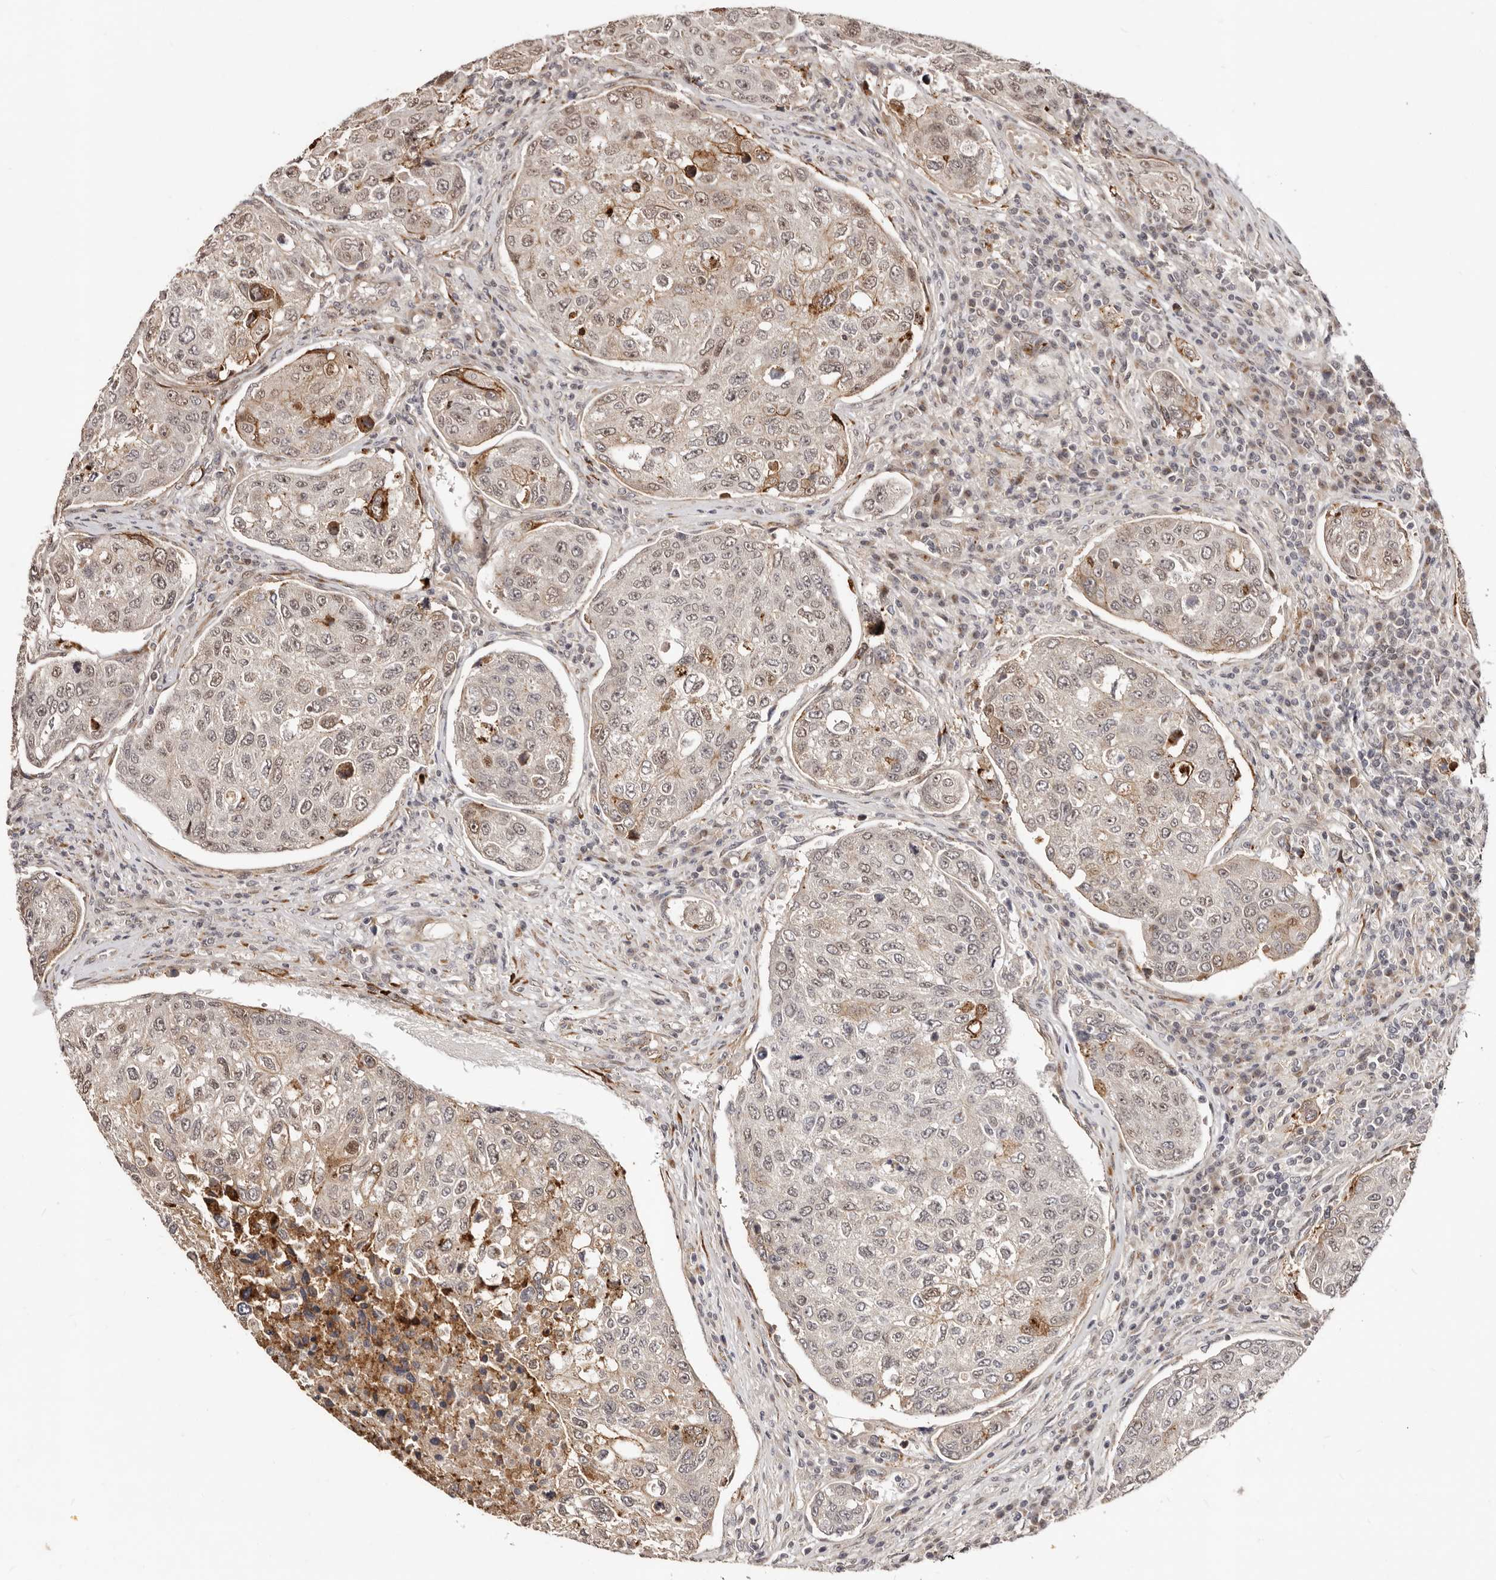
{"staining": {"intensity": "moderate", "quantity": "25%-75%", "location": "cytoplasmic/membranous,nuclear"}, "tissue": "urothelial cancer", "cell_type": "Tumor cells", "image_type": "cancer", "snomed": [{"axis": "morphology", "description": "Urothelial carcinoma, High grade"}, {"axis": "topography", "description": "Lymph node"}, {"axis": "topography", "description": "Urinary bladder"}], "caption": "This is an image of immunohistochemistry staining of urothelial cancer, which shows moderate positivity in the cytoplasmic/membranous and nuclear of tumor cells.", "gene": "SRCAP", "patient": {"sex": "male", "age": 51}}